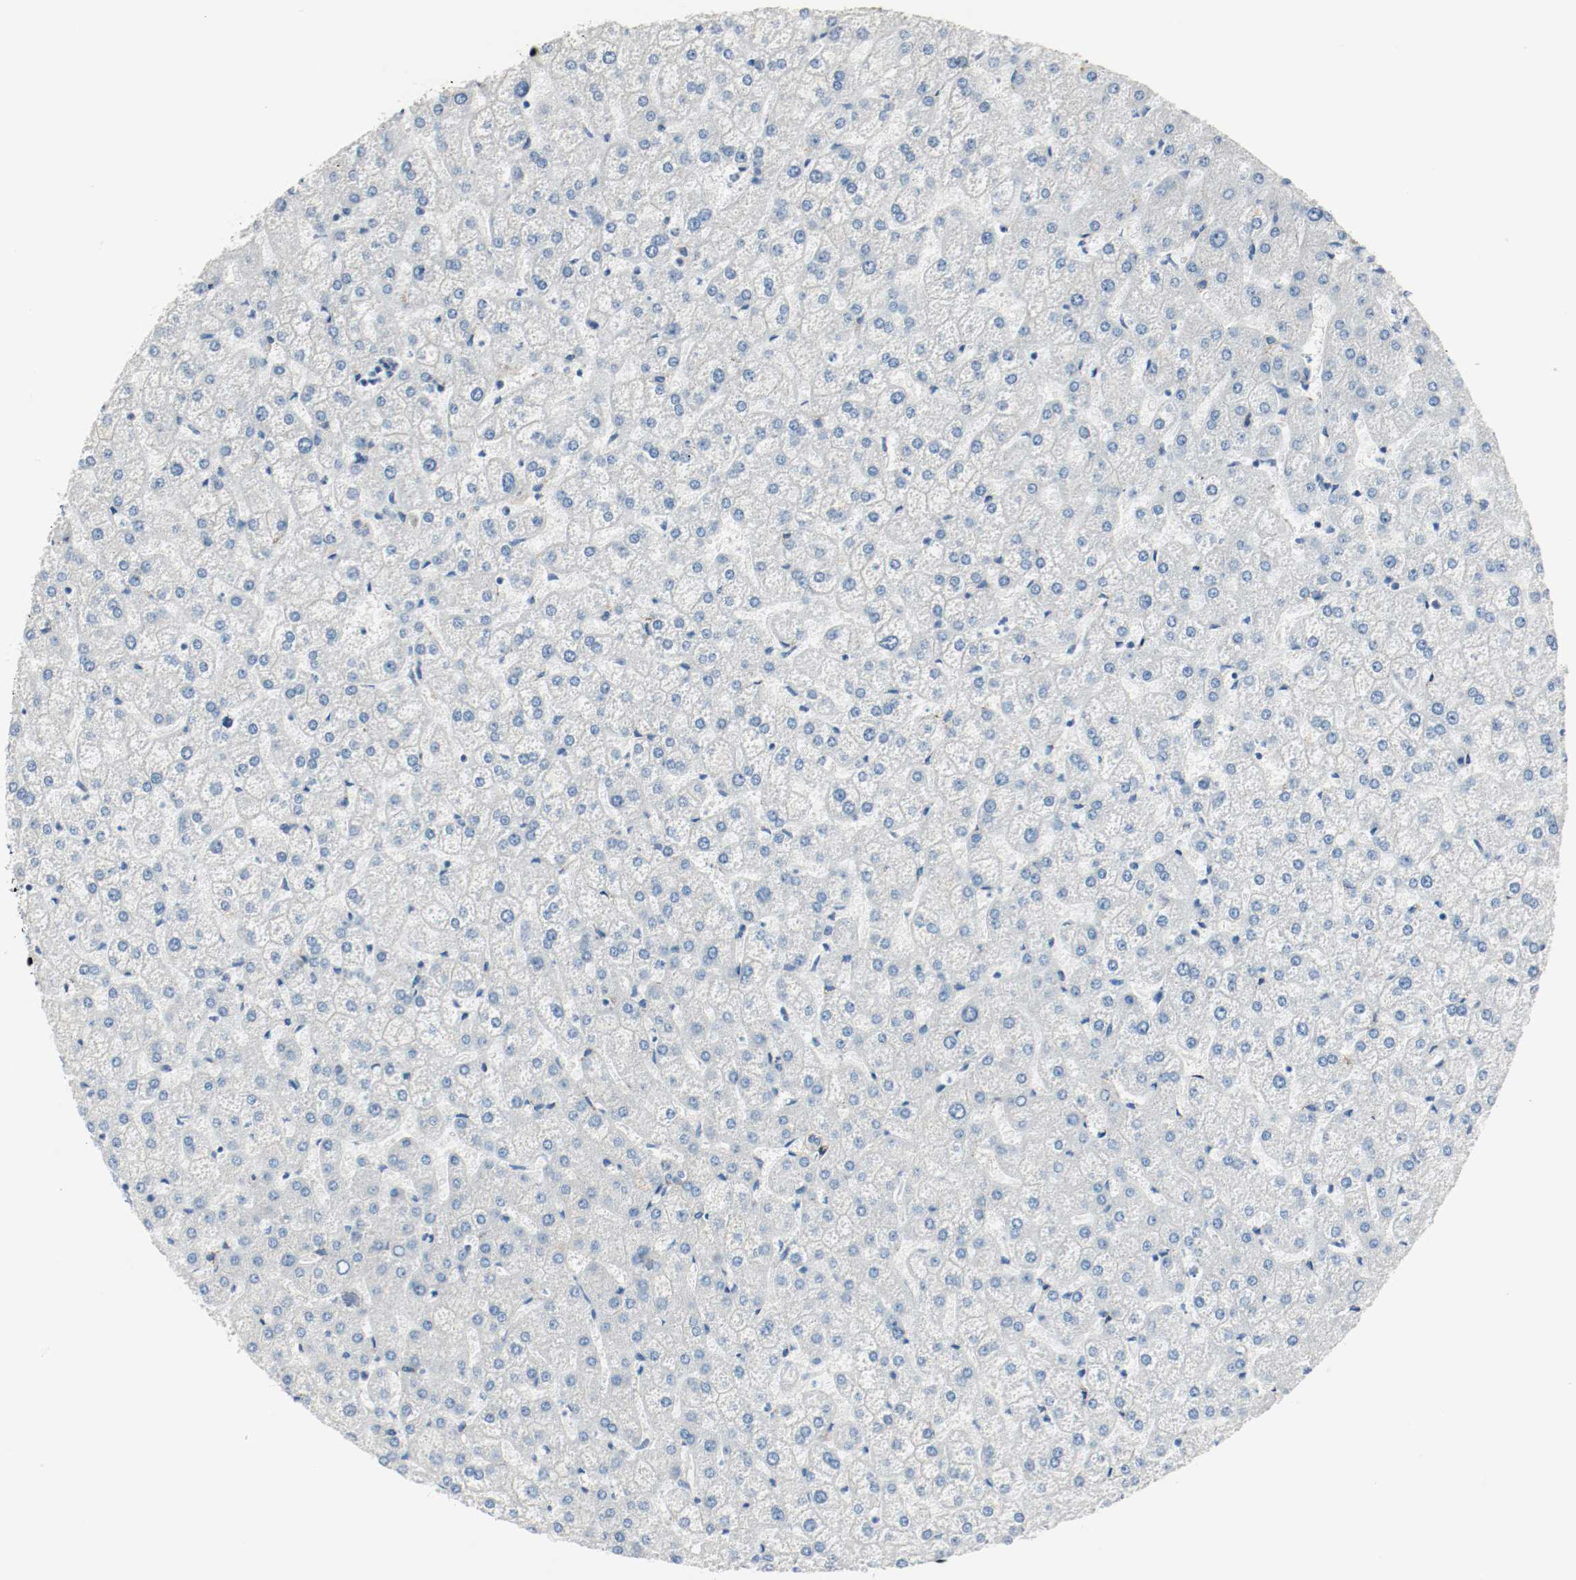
{"staining": {"intensity": "negative", "quantity": "none", "location": "none"}, "tissue": "liver", "cell_type": "Cholangiocytes", "image_type": "normal", "snomed": [{"axis": "morphology", "description": "Normal tissue, NOS"}, {"axis": "topography", "description": "Liver"}], "caption": "Cholangiocytes show no significant staining in unremarkable liver. (Stains: DAB immunohistochemistry (IHC) with hematoxylin counter stain, Microscopy: brightfield microscopy at high magnification).", "gene": "LAMB1", "patient": {"sex": "female", "age": 32}}